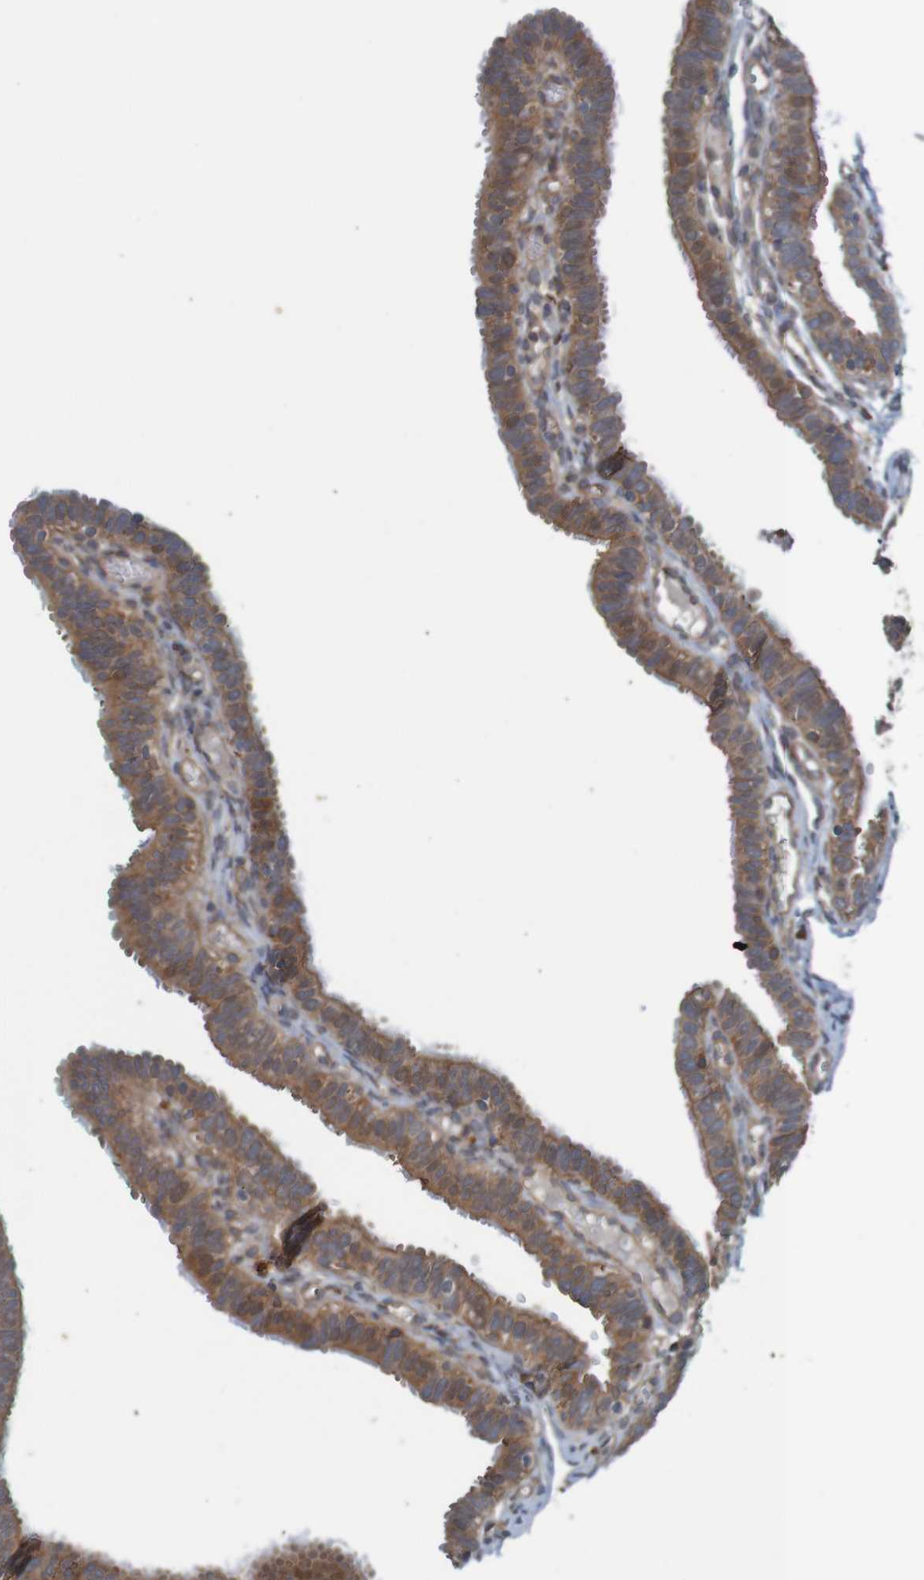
{"staining": {"intensity": "moderate", "quantity": ">75%", "location": "cytoplasmic/membranous"}, "tissue": "fallopian tube", "cell_type": "Glandular cells", "image_type": "normal", "snomed": [{"axis": "morphology", "description": "Normal tissue, NOS"}, {"axis": "topography", "description": "Fallopian tube"}, {"axis": "topography", "description": "Placenta"}], "caption": "The image displays immunohistochemical staining of normal fallopian tube. There is moderate cytoplasmic/membranous staining is identified in about >75% of glandular cells.", "gene": "ARHGEF11", "patient": {"sex": "female", "age": 34}}